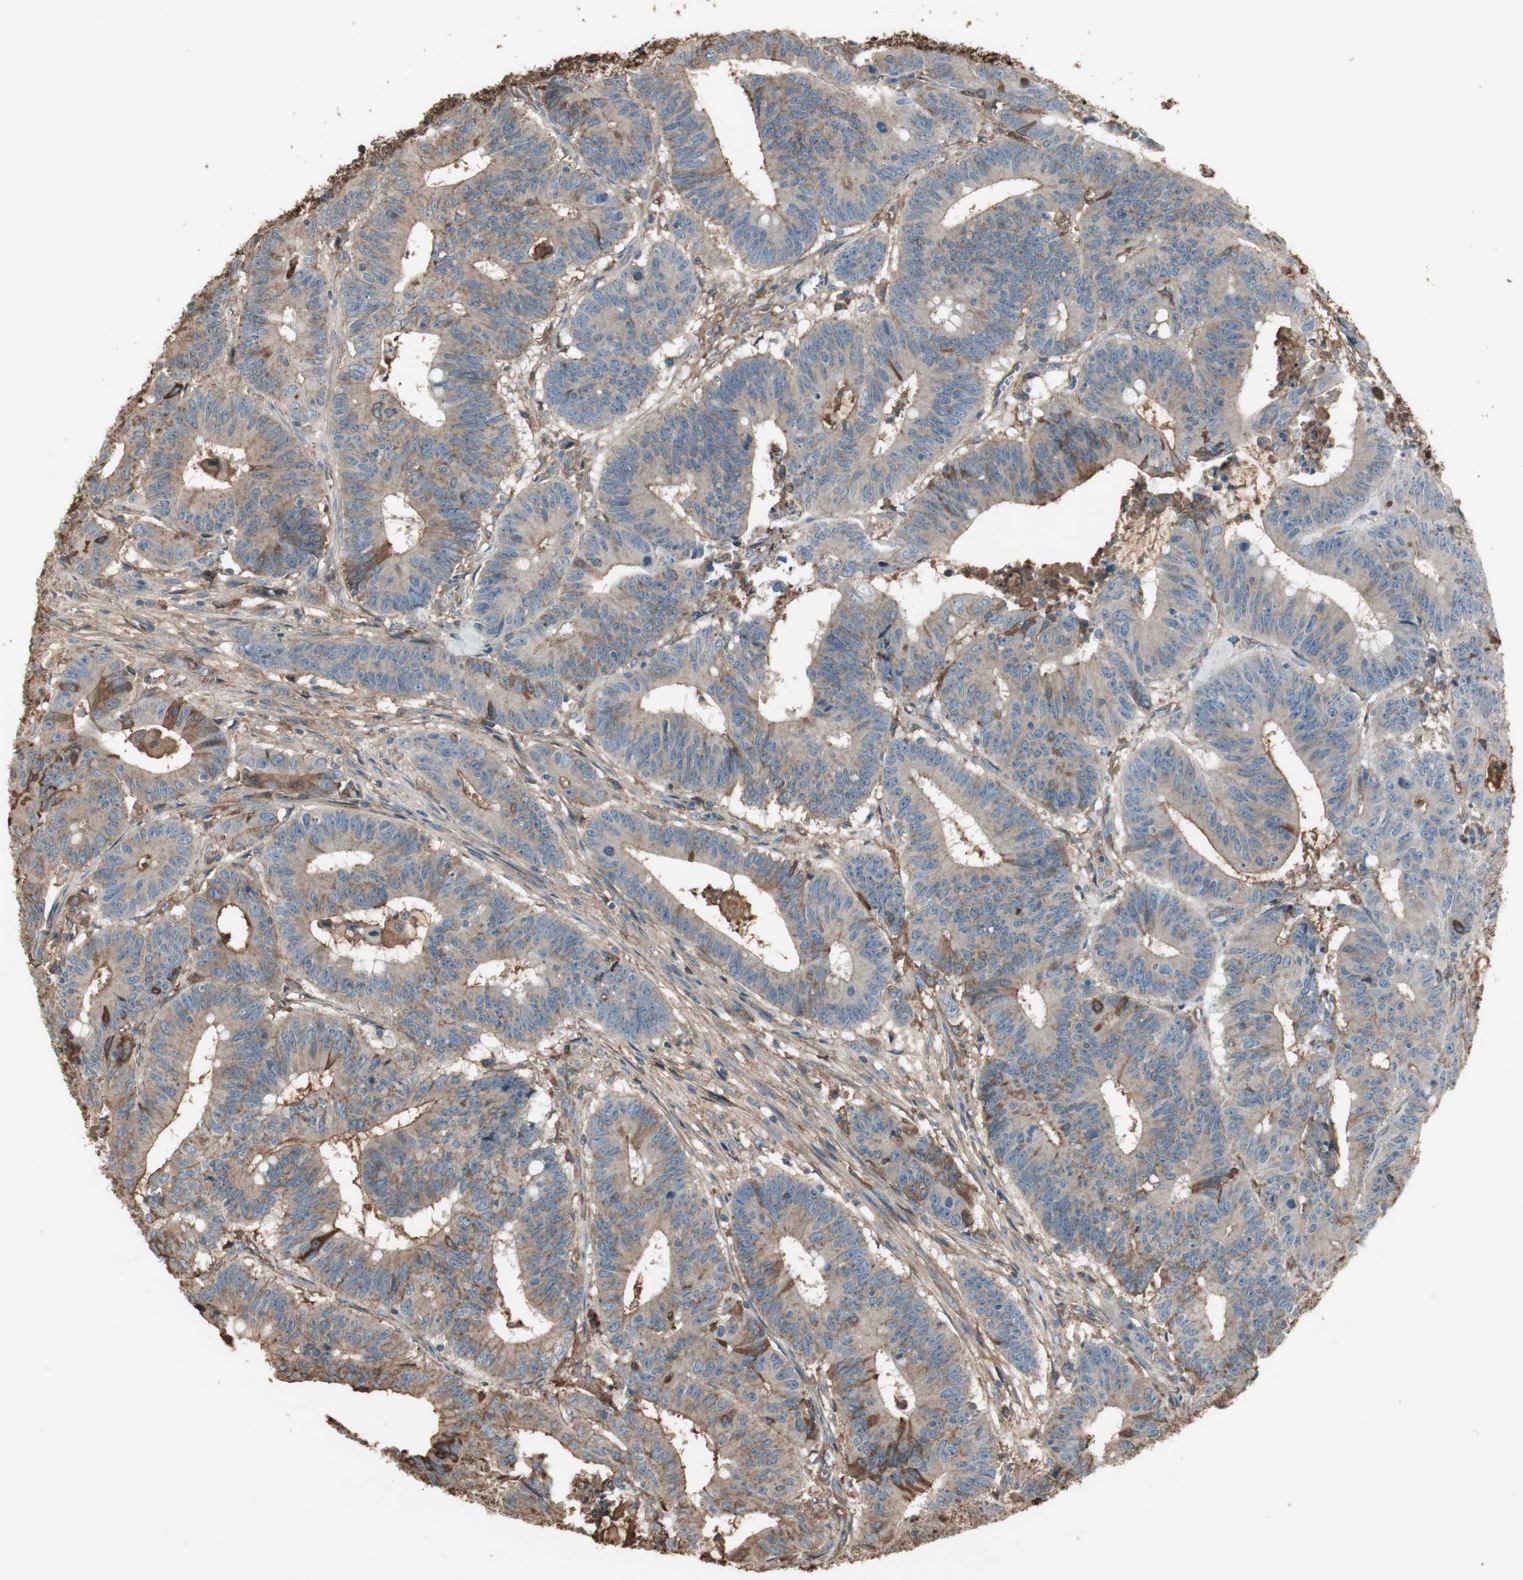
{"staining": {"intensity": "weak", "quantity": ">75%", "location": "cytoplasmic/membranous"}, "tissue": "colorectal cancer", "cell_type": "Tumor cells", "image_type": "cancer", "snomed": [{"axis": "morphology", "description": "Adenocarcinoma, NOS"}, {"axis": "topography", "description": "Colon"}], "caption": "Colorectal adenocarcinoma tissue exhibits weak cytoplasmic/membranous expression in about >75% of tumor cells", "gene": "MMP14", "patient": {"sex": "male", "age": 45}}